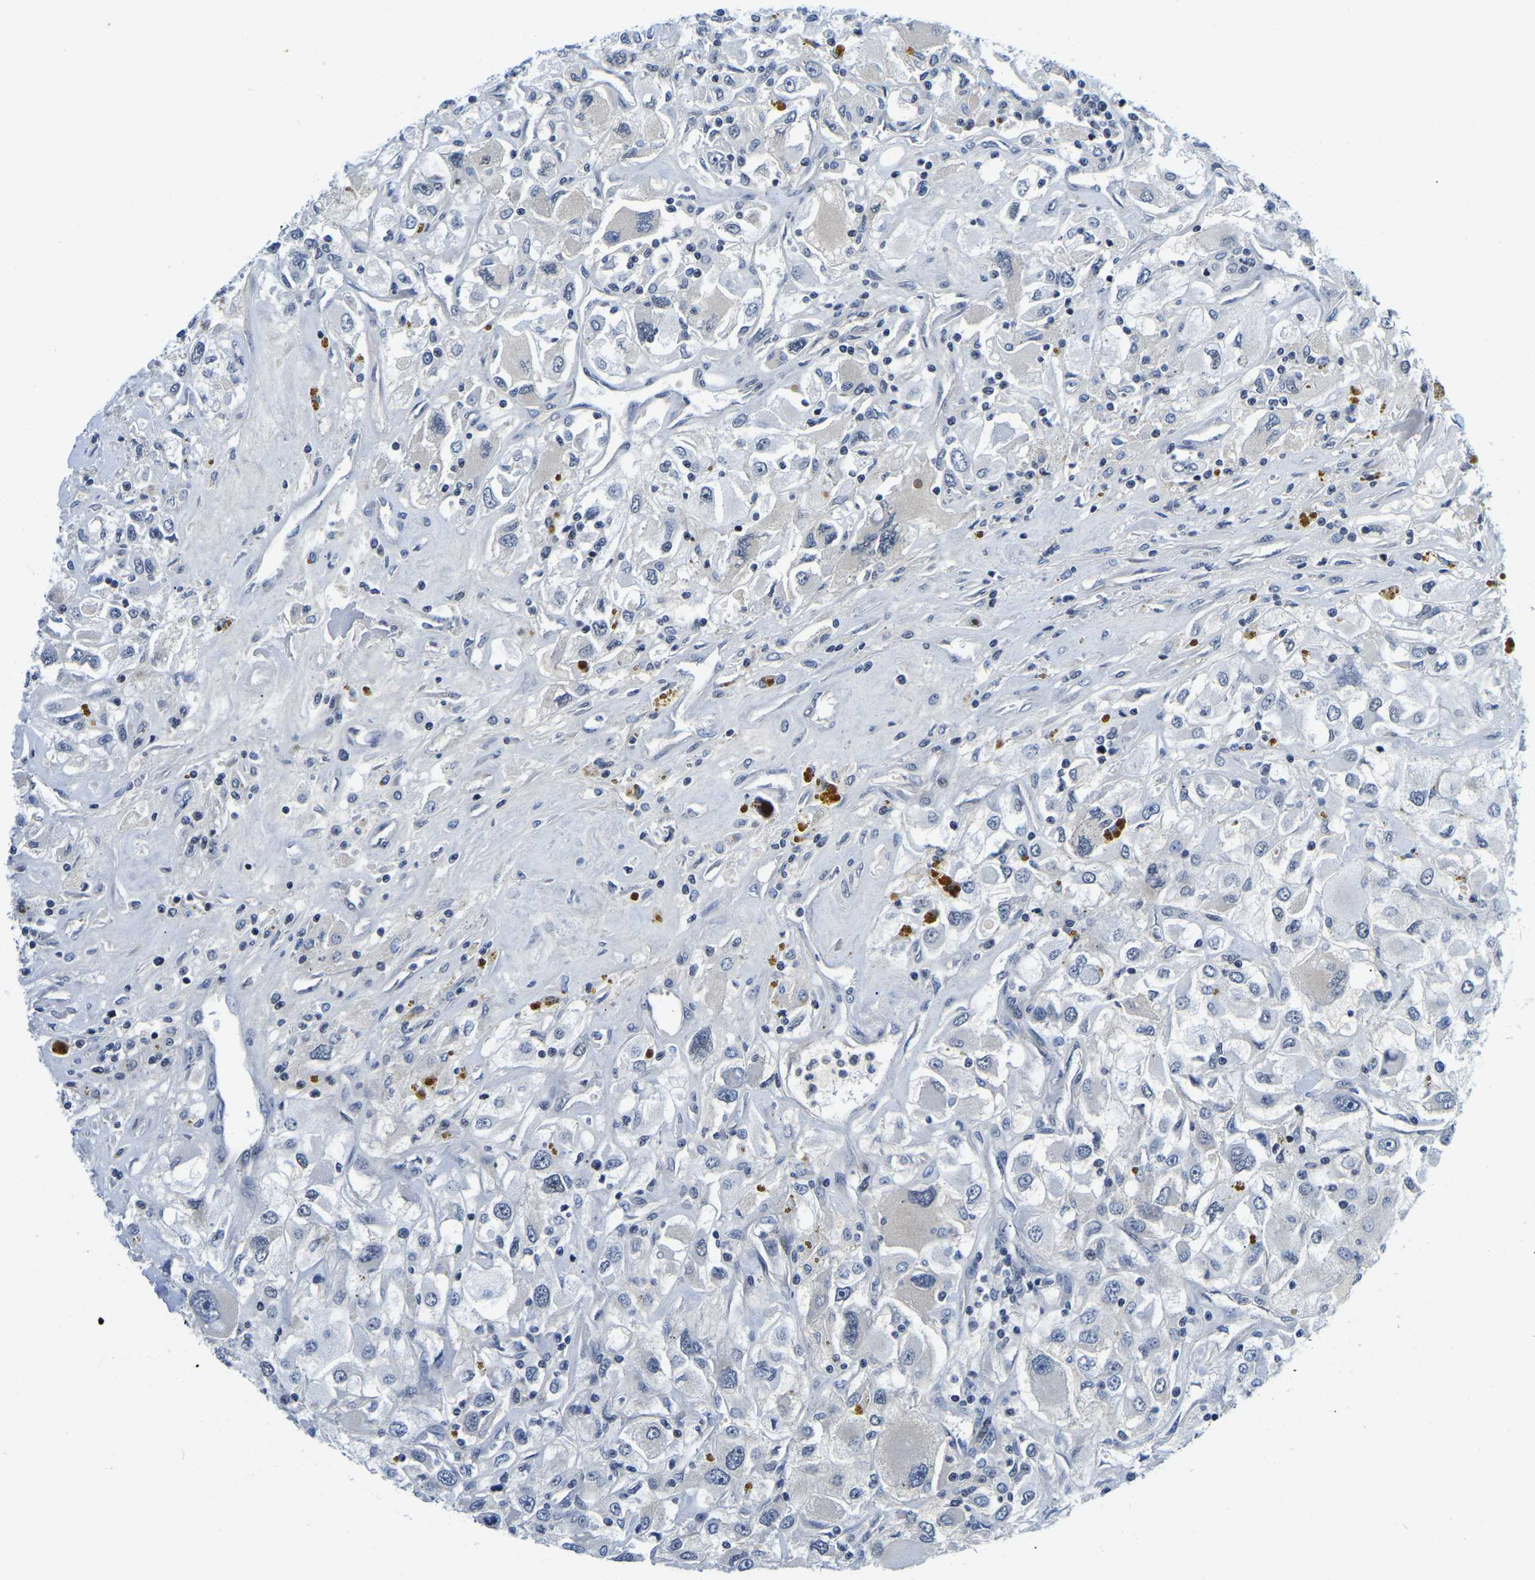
{"staining": {"intensity": "negative", "quantity": "none", "location": "none"}, "tissue": "renal cancer", "cell_type": "Tumor cells", "image_type": "cancer", "snomed": [{"axis": "morphology", "description": "Adenocarcinoma, NOS"}, {"axis": "topography", "description": "Kidney"}], "caption": "Renal cancer stained for a protein using IHC demonstrates no positivity tumor cells.", "gene": "POLDIP3", "patient": {"sex": "female", "age": 52}}